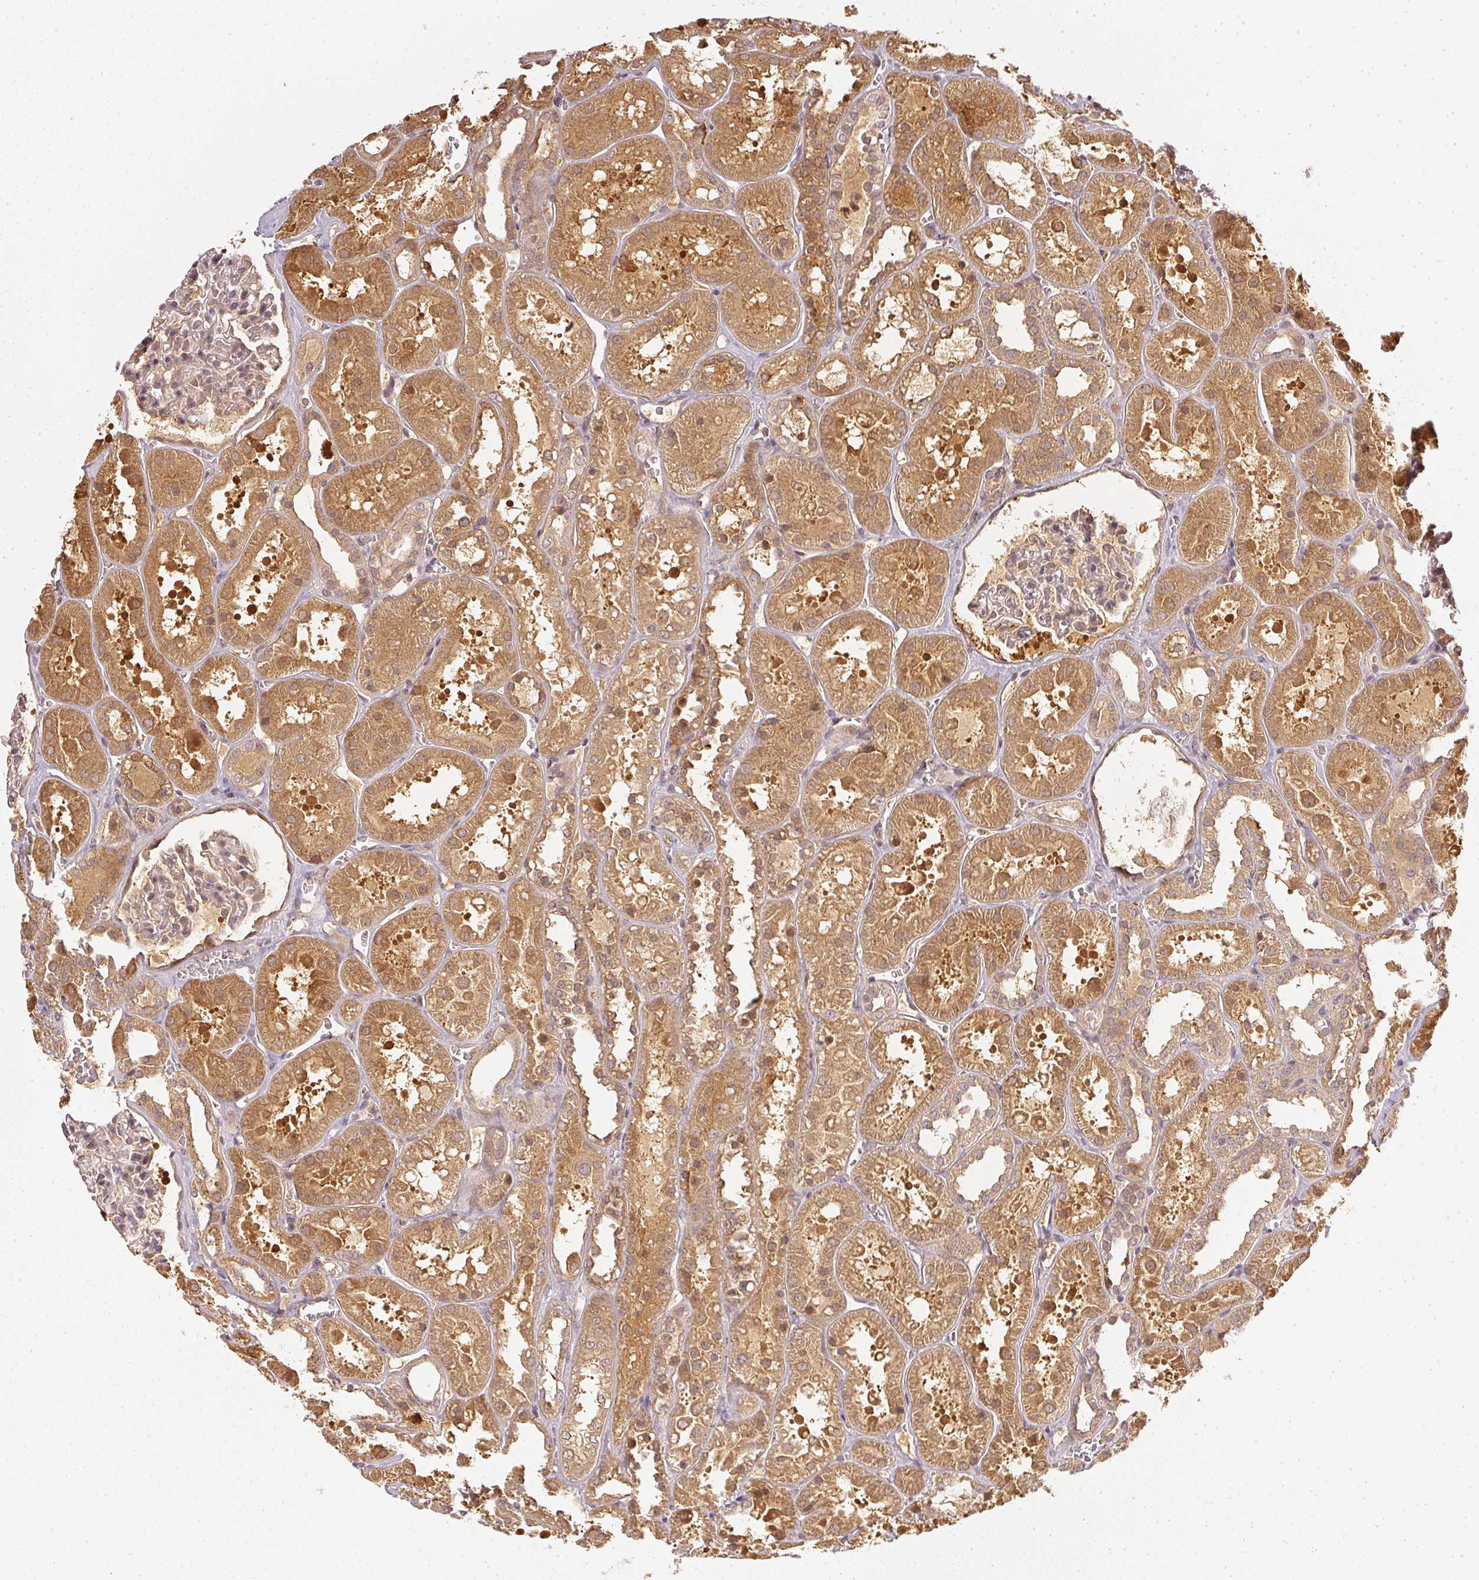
{"staining": {"intensity": "negative", "quantity": "none", "location": "none"}, "tissue": "kidney", "cell_type": "Cells in glomeruli", "image_type": "normal", "snomed": [{"axis": "morphology", "description": "Normal tissue, NOS"}, {"axis": "topography", "description": "Kidney"}], "caption": "Image shows no significant protein expression in cells in glomeruli of benign kidney.", "gene": "SERPINE1", "patient": {"sex": "female", "age": 41}}